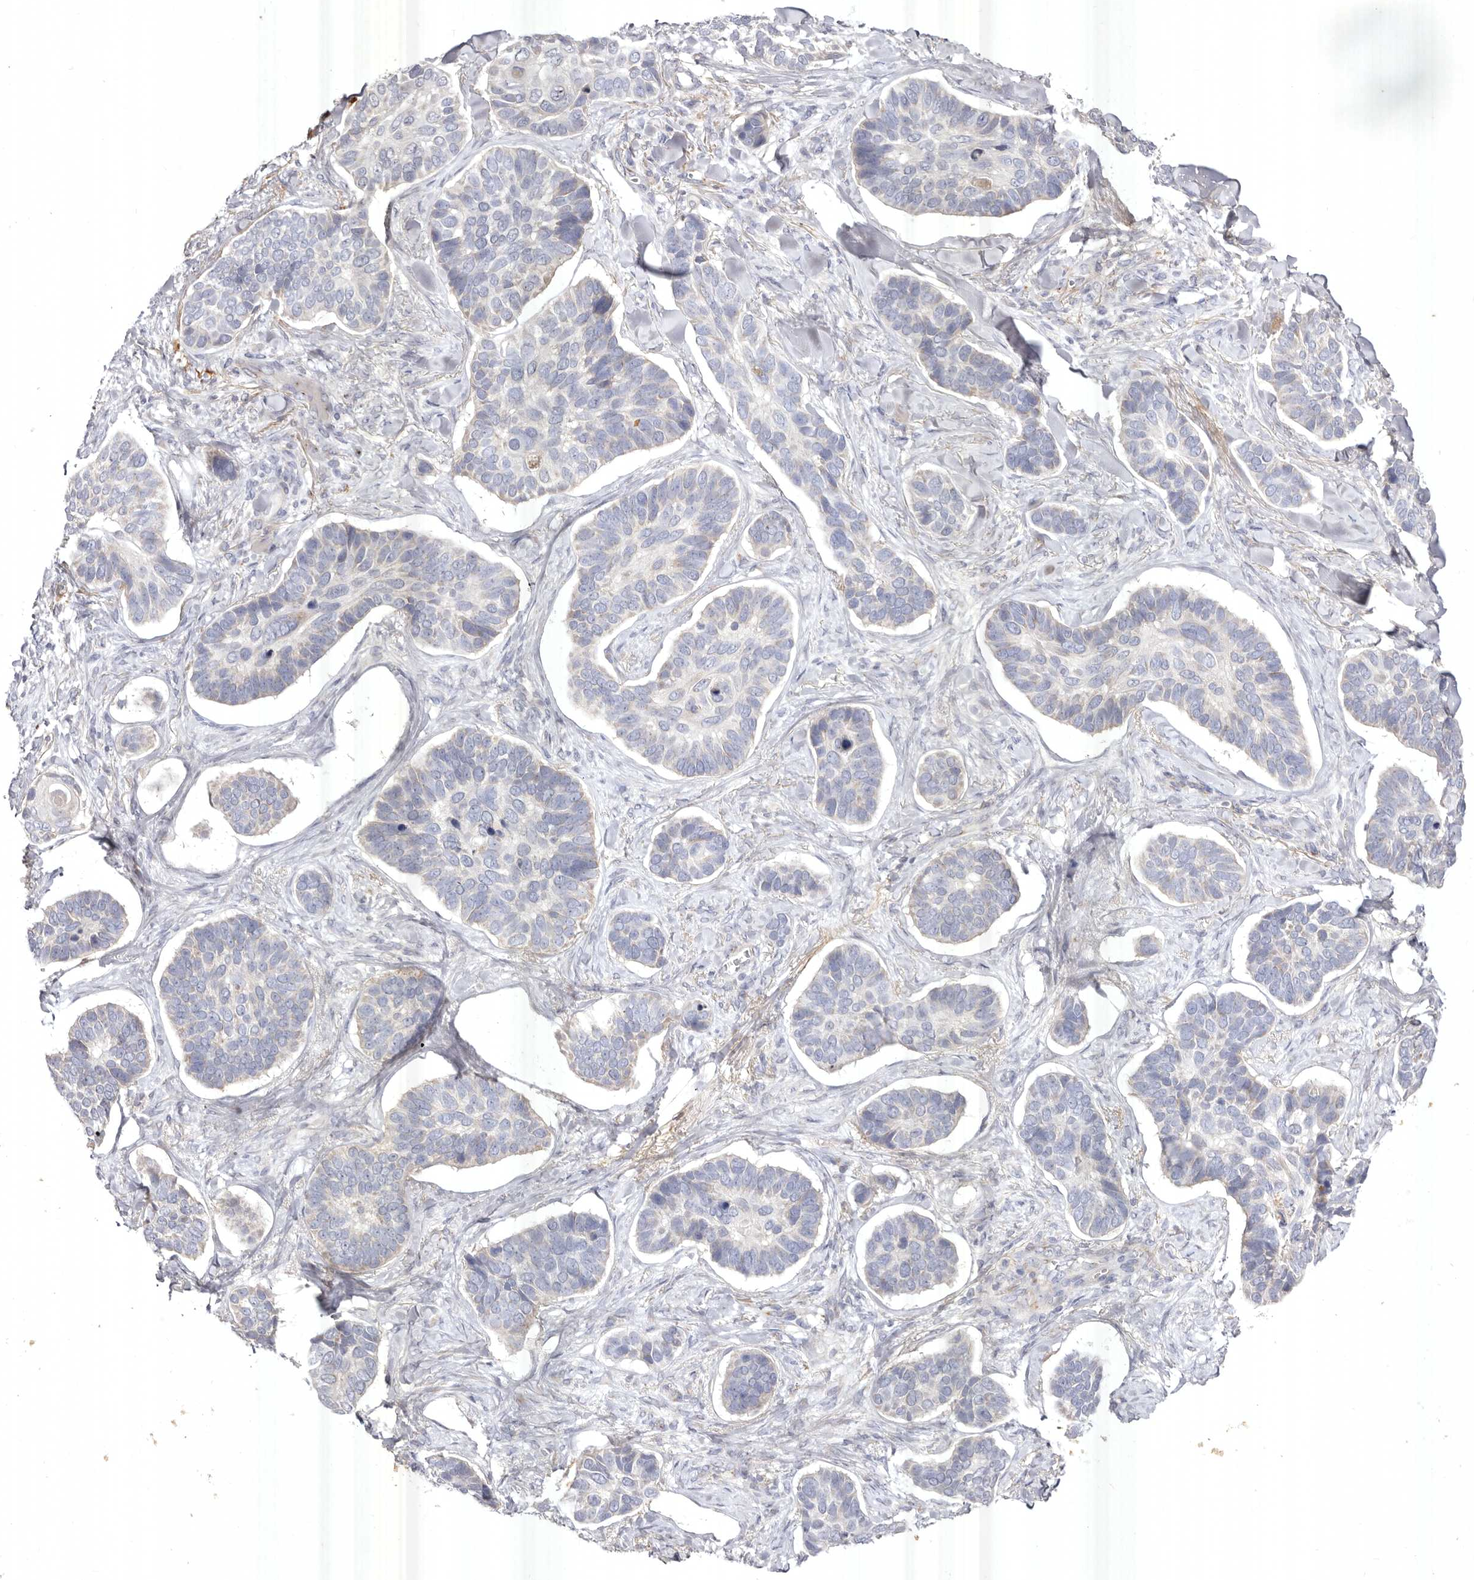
{"staining": {"intensity": "negative", "quantity": "none", "location": "none"}, "tissue": "skin cancer", "cell_type": "Tumor cells", "image_type": "cancer", "snomed": [{"axis": "morphology", "description": "Basal cell carcinoma"}, {"axis": "topography", "description": "Skin"}], "caption": "There is no significant expression in tumor cells of skin cancer (basal cell carcinoma). (Brightfield microscopy of DAB (3,3'-diaminobenzidine) IHC at high magnification).", "gene": "USP24", "patient": {"sex": "male", "age": 62}}